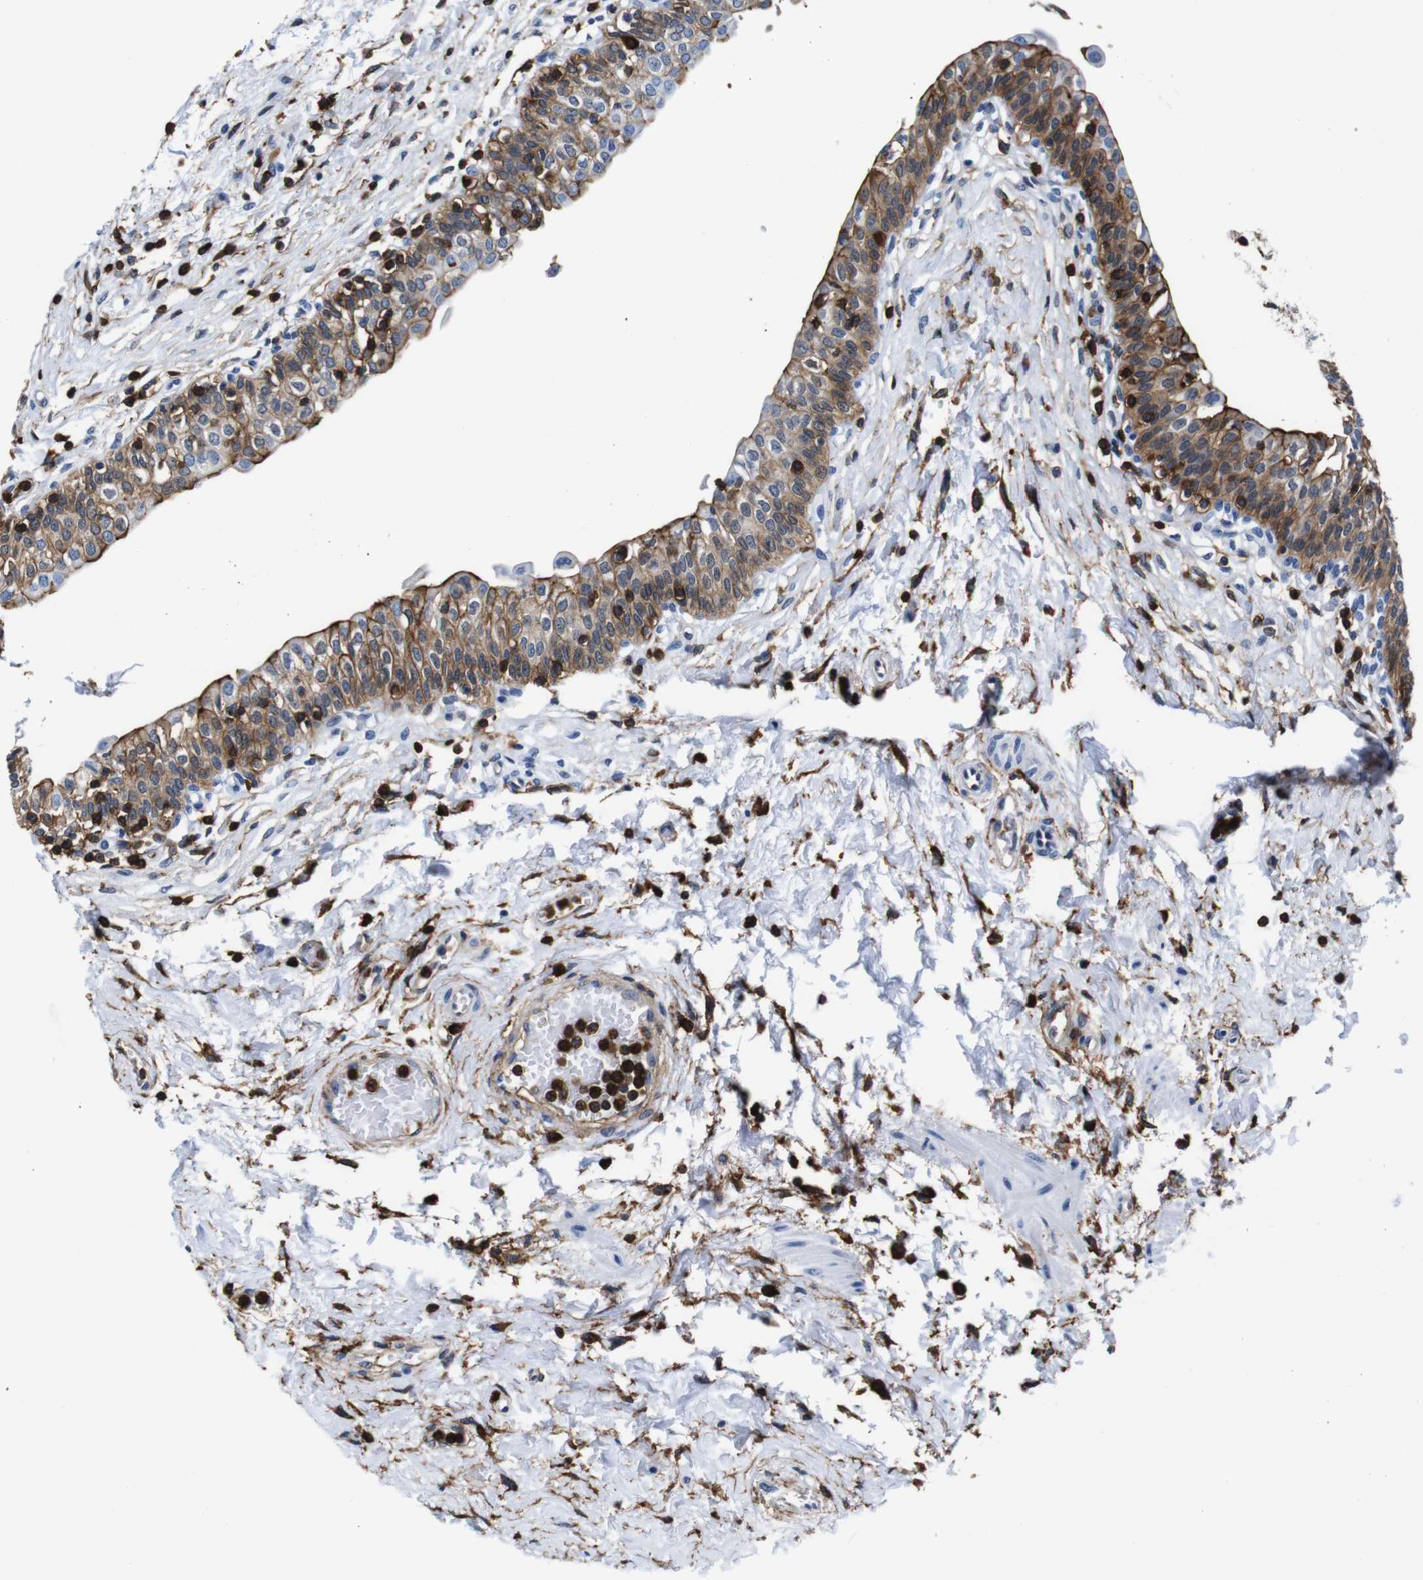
{"staining": {"intensity": "moderate", "quantity": ">75%", "location": "cytoplasmic/membranous"}, "tissue": "urinary bladder", "cell_type": "Urothelial cells", "image_type": "normal", "snomed": [{"axis": "morphology", "description": "Normal tissue, NOS"}, {"axis": "topography", "description": "Urinary bladder"}], "caption": "High-magnification brightfield microscopy of benign urinary bladder stained with DAB (3,3'-diaminobenzidine) (brown) and counterstained with hematoxylin (blue). urothelial cells exhibit moderate cytoplasmic/membranous staining is present in about>75% of cells. The protein is stained brown, and the nuclei are stained in blue (DAB (3,3'-diaminobenzidine) IHC with brightfield microscopy, high magnification).", "gene": "ANXA1", "patient": {"sex": "male", "age": 55}}